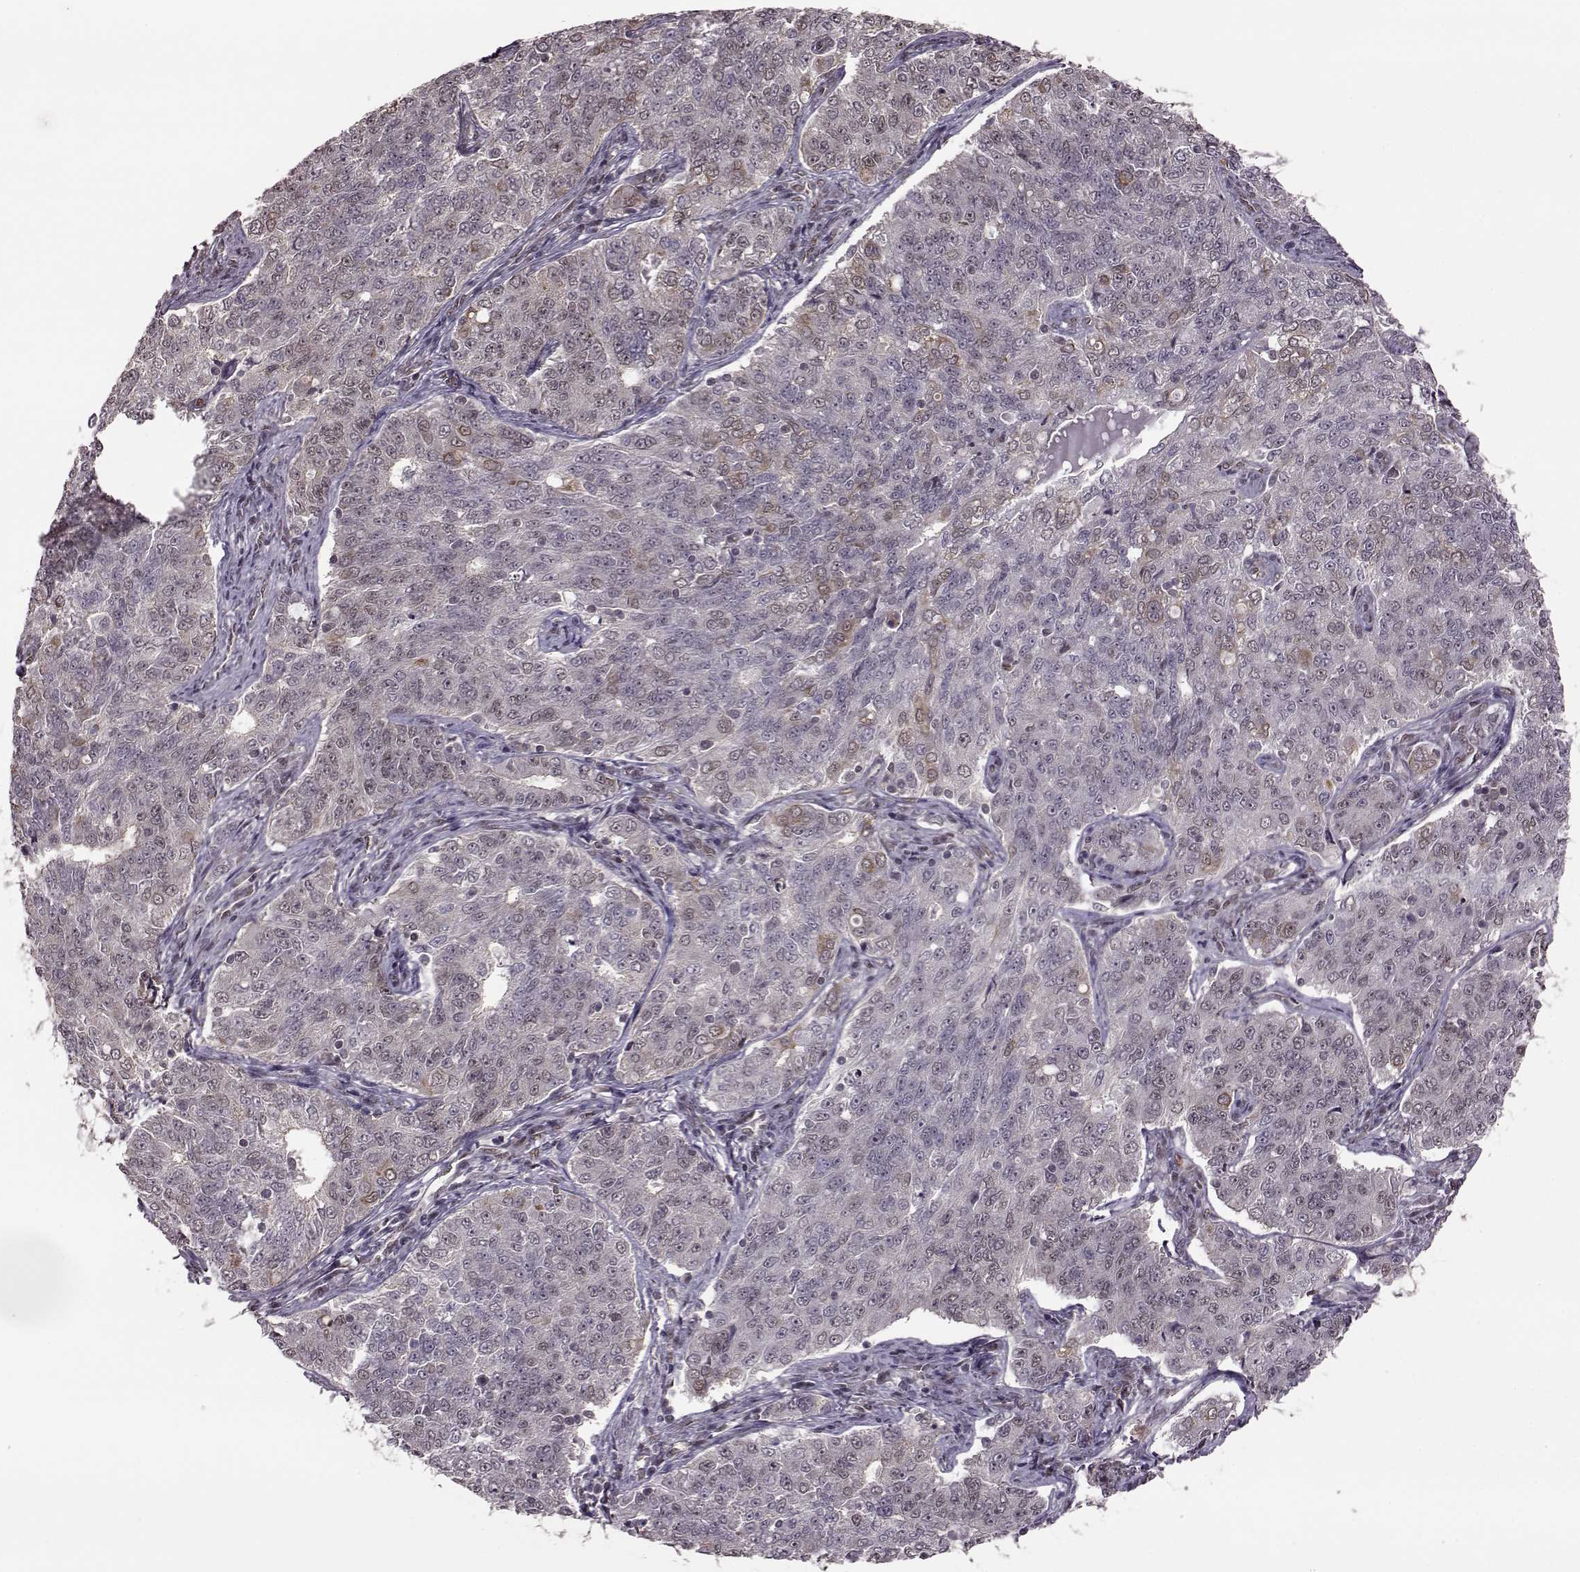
{"staining": {"intensity": "weak", "quantity": "<25%", "location": "cytoplasmic/membranous"}, "tissue": "endometrial cancer", "cell_type": "Tumor cells", "image_type": "cancer", "snomed": [{"axis": "morphology", "description": "Adenocarcinoma, NOS"}, {"axis": "topography", "description": "Endometrium"}], "caption": "Histopathology image shows no protein expression in tumor cells of adenocarcinoma (endometrial) tissue.", "gene": "FTO", "patient": {"sex": "female", "age": 43}}